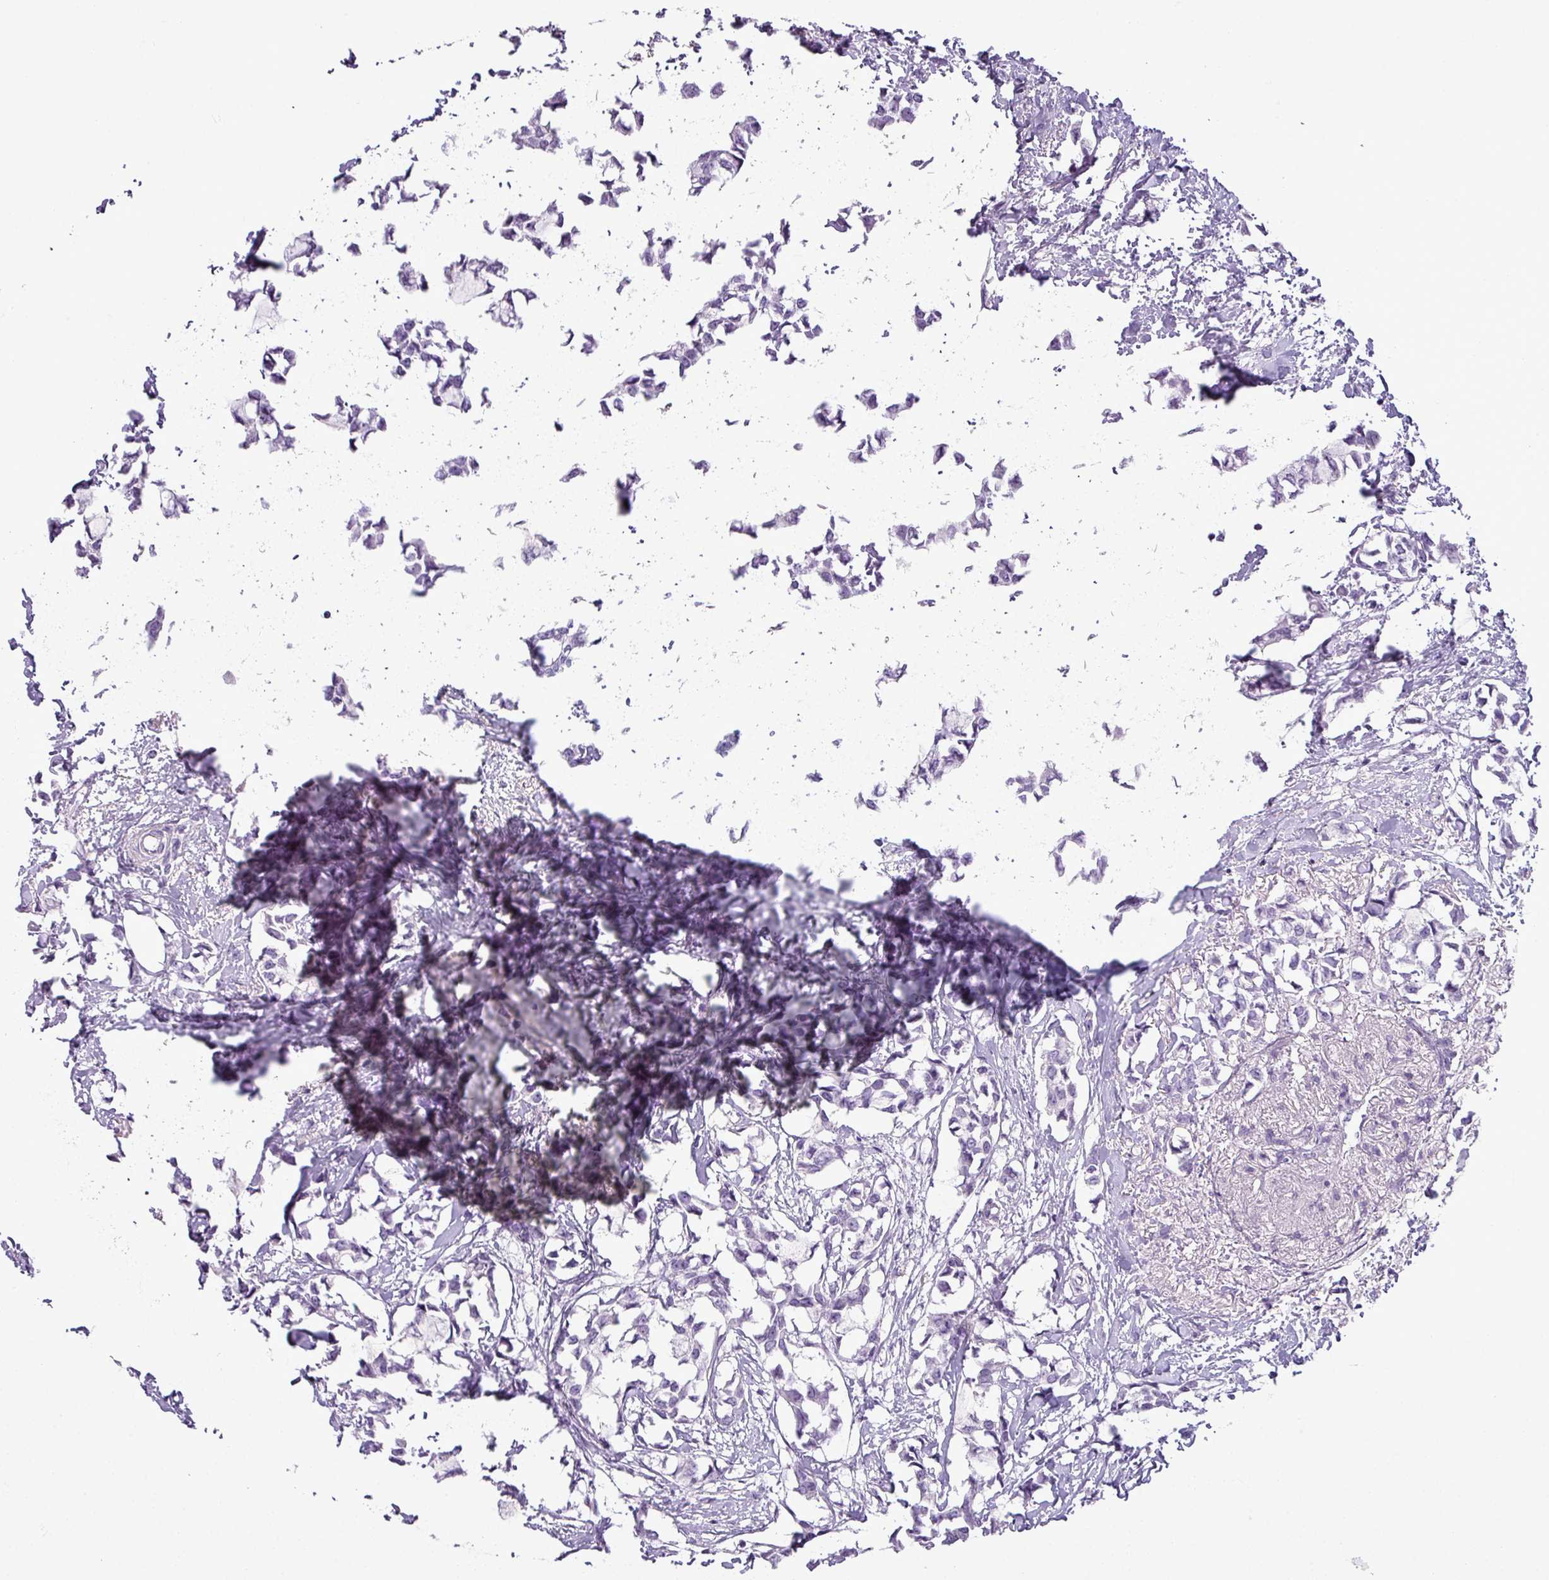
{"staining": {"intensity": "negative", "quantity": "none", "location": "none"}, "tissue": "breast cancer", "cell_type": "Tumor cells", "image_type": "cancer", "snomed": [{"axis": "morphology", "description": "Duct carcinoma"}, {"axis": "topography", "description": "Breast"}], "caption": "The image displays no staining of tumor cells in breast cancer.", "gene": "CDH16", "patient": {"sex": "female", "age": 73}}